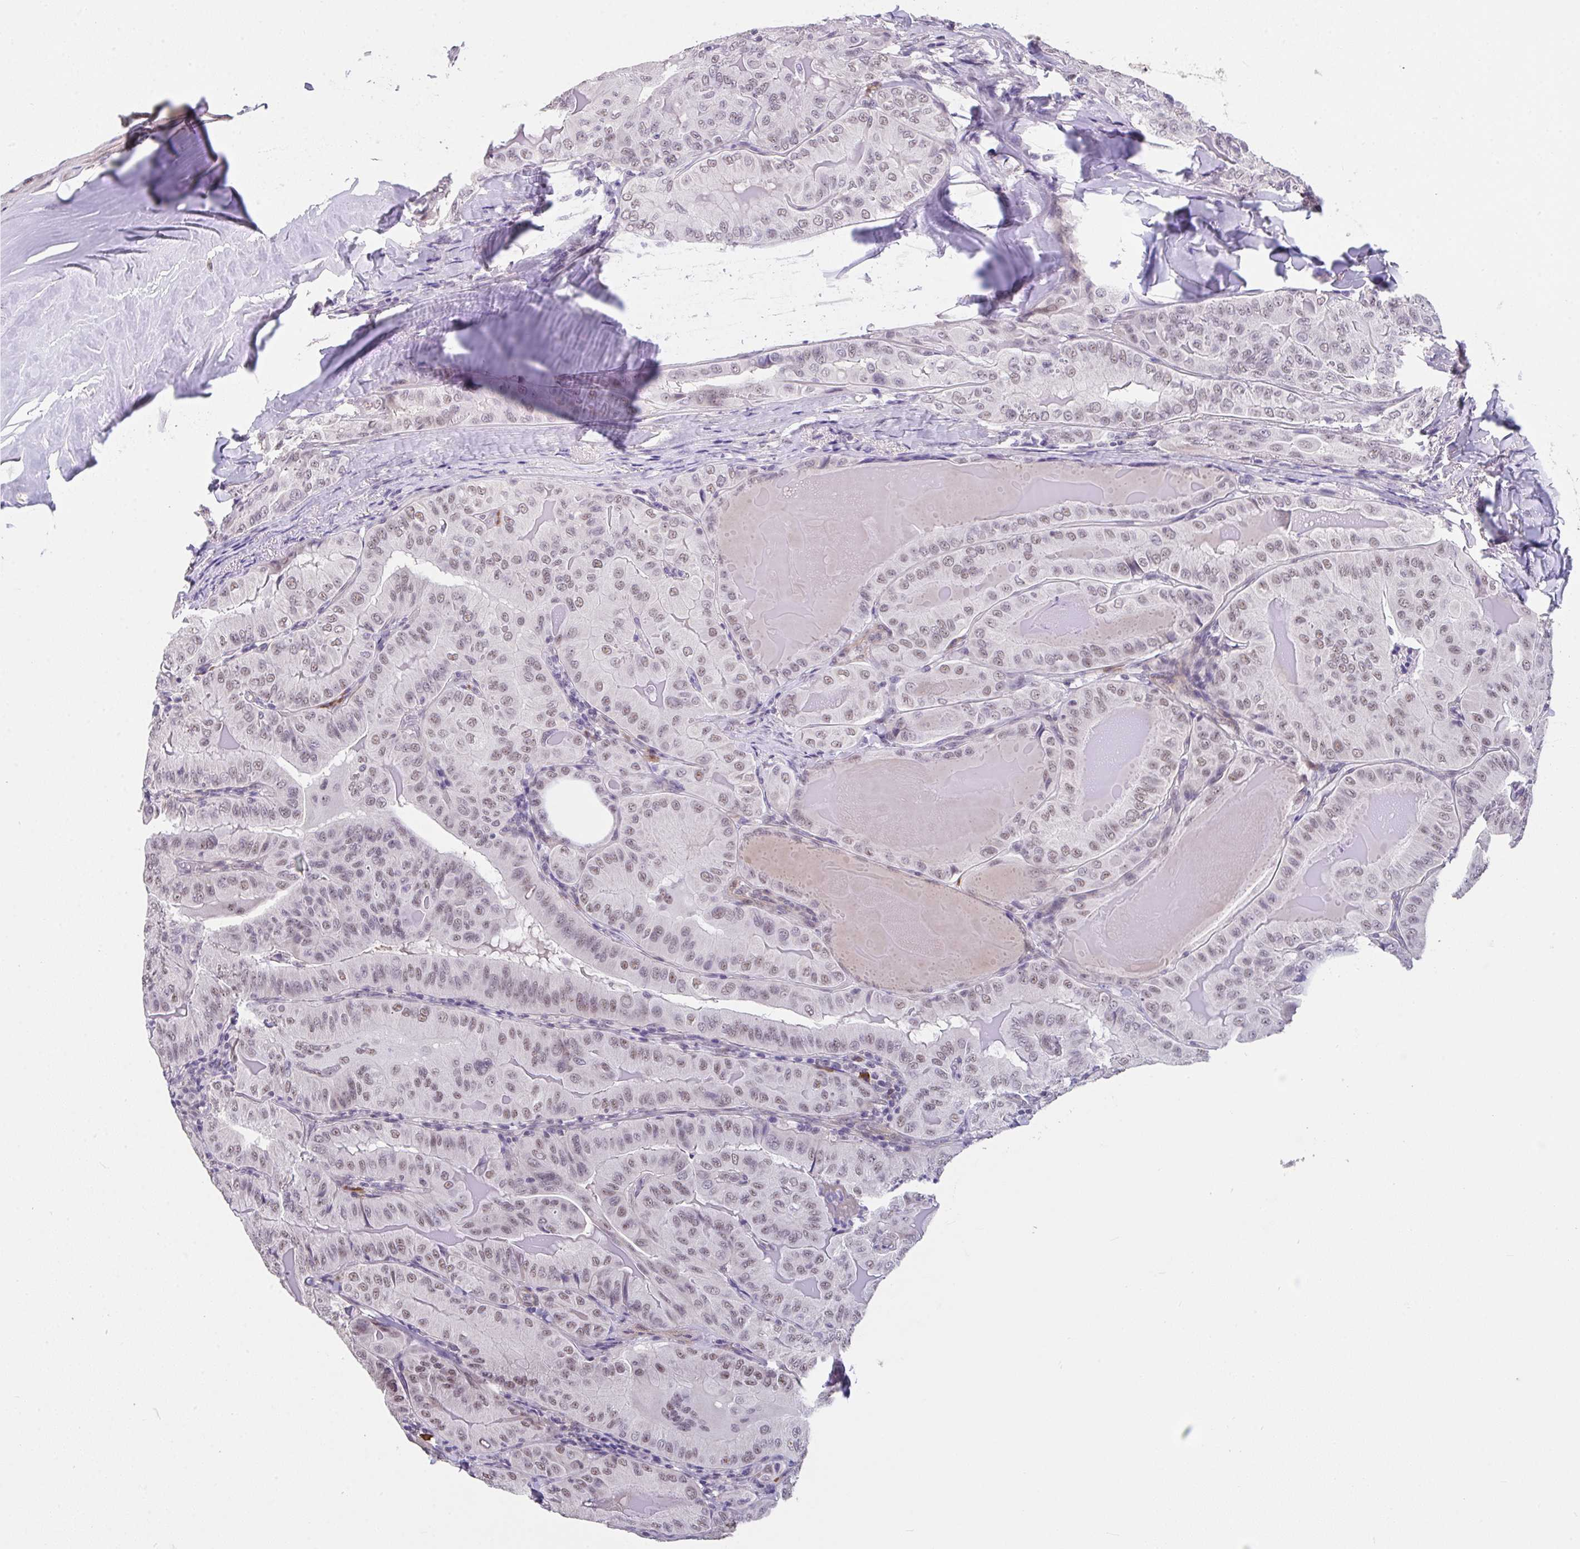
{"staining": {"intensity": "weak", "quantity": ">75%", "location": "nuclear"}, "tissue": "thyroid cancer", "cell_type": "Tumor cells", "image_type": "cancer", "snomed": [{"axis": "morphology", "description": "Papillary adenocarcinoma, NOS"}, {"axis": "topography", "description": "Thyroid gland"}], "caption": "Human papillary adenocarcinoma (thyroid) stained with a protein marker demonstrates weak staining in tumor cells.", "gene": "RBBP6", "patient": {"sex": "female", "age": 68}}